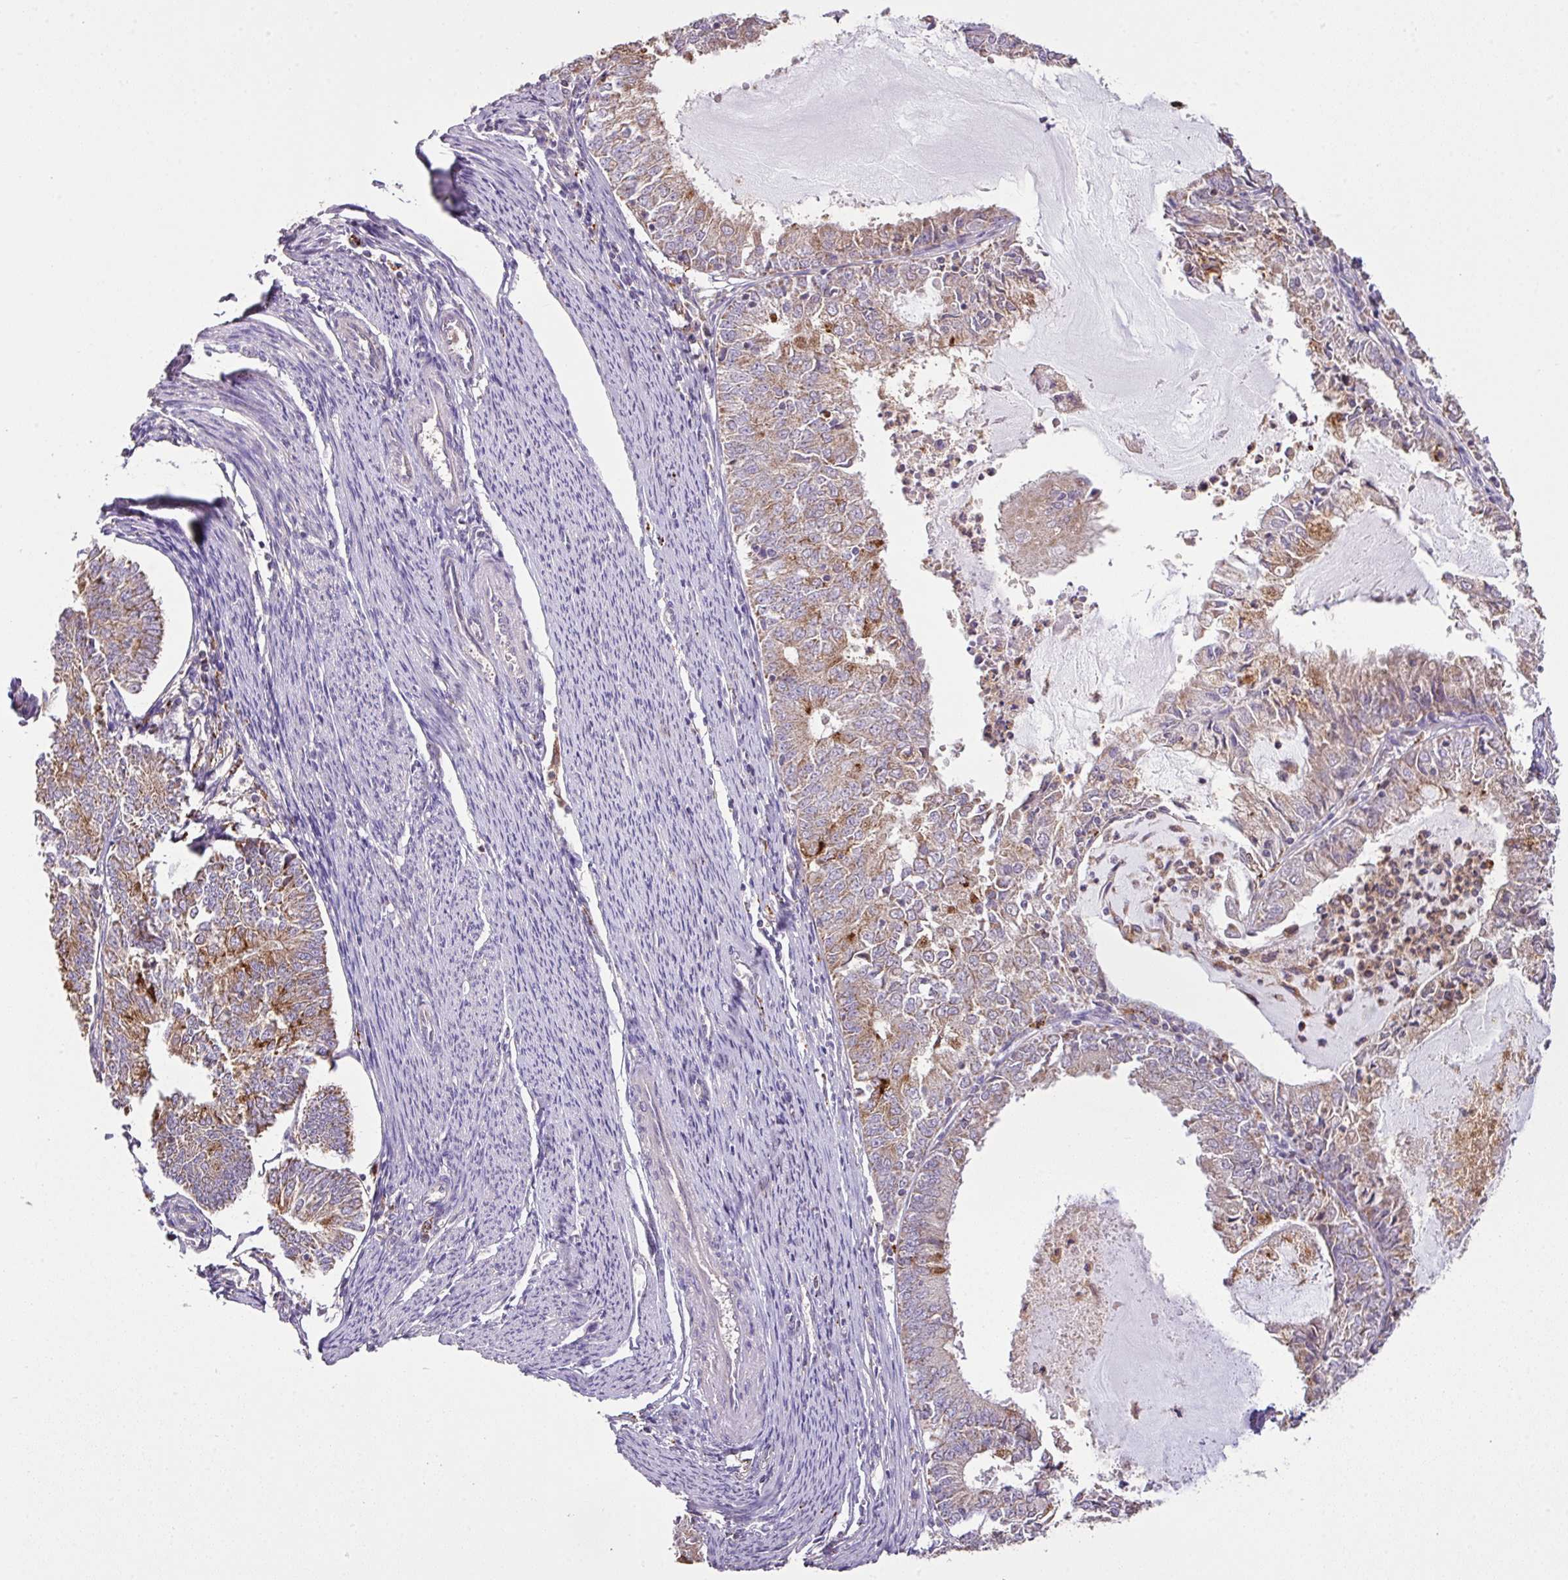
{"staining": {"intensity": "moderate", "quantity": "25%-75%", "location": "cytoplasmic/membranous"}, "tissue": "endometrial cancer", "cell_type": "Tumor cells", "image_type": "cancer", "snomed": [{"axis": "morphology", "description": "Adenocarcinoma, NOS"}, {"axis": "topography", "description": "Endometrium"}], "caption": "An image of endometrial adenocarcinoma stained for a protein displays moderate cytoplasmic/membranous brown staining in tumor cells. The protein of interest is stained brown, and the nuclei are stained in blue (DAB (3,3'-diaminobenzidine) IHC with brightfield microscopy, high magnification).", "gene": "SMCO4", "patient": {"sex": "female", "age": 57}}